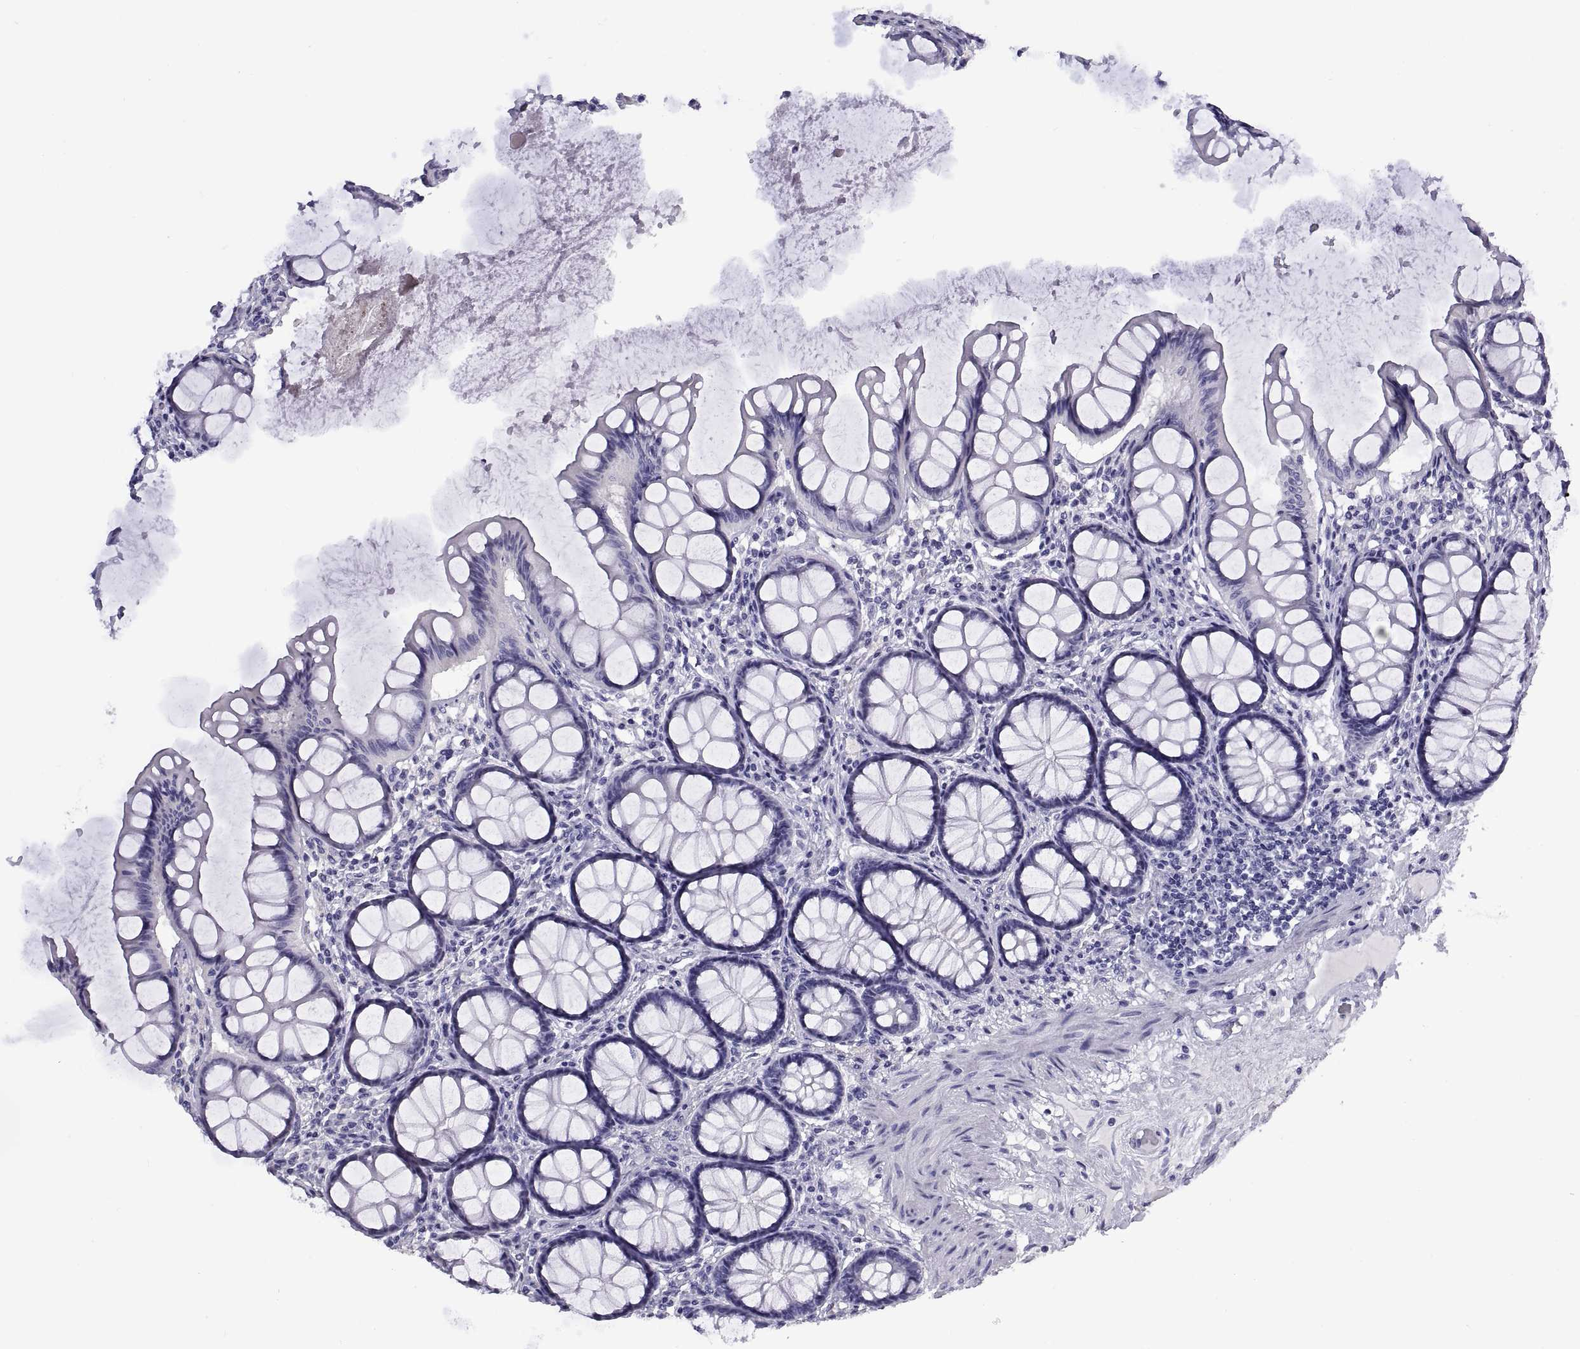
{"staining": {"intensity": "negative", "quantity": "none", "location": "none"}, "tissue": "colon", "cell_type": "Endothelial cells", "image_type": "normal", "snomed": [{"axis": "morphology", "description": "Normal tissue, NOS"}, {"axis": "topography", "description": "Colon"}], "caption": "The image exhibits no staining of endothelial cells in unremarkable colon. Nuclei are stained in blue.", "gene": "CRISP1", "patient": {"sex": "female", "age": 65}}